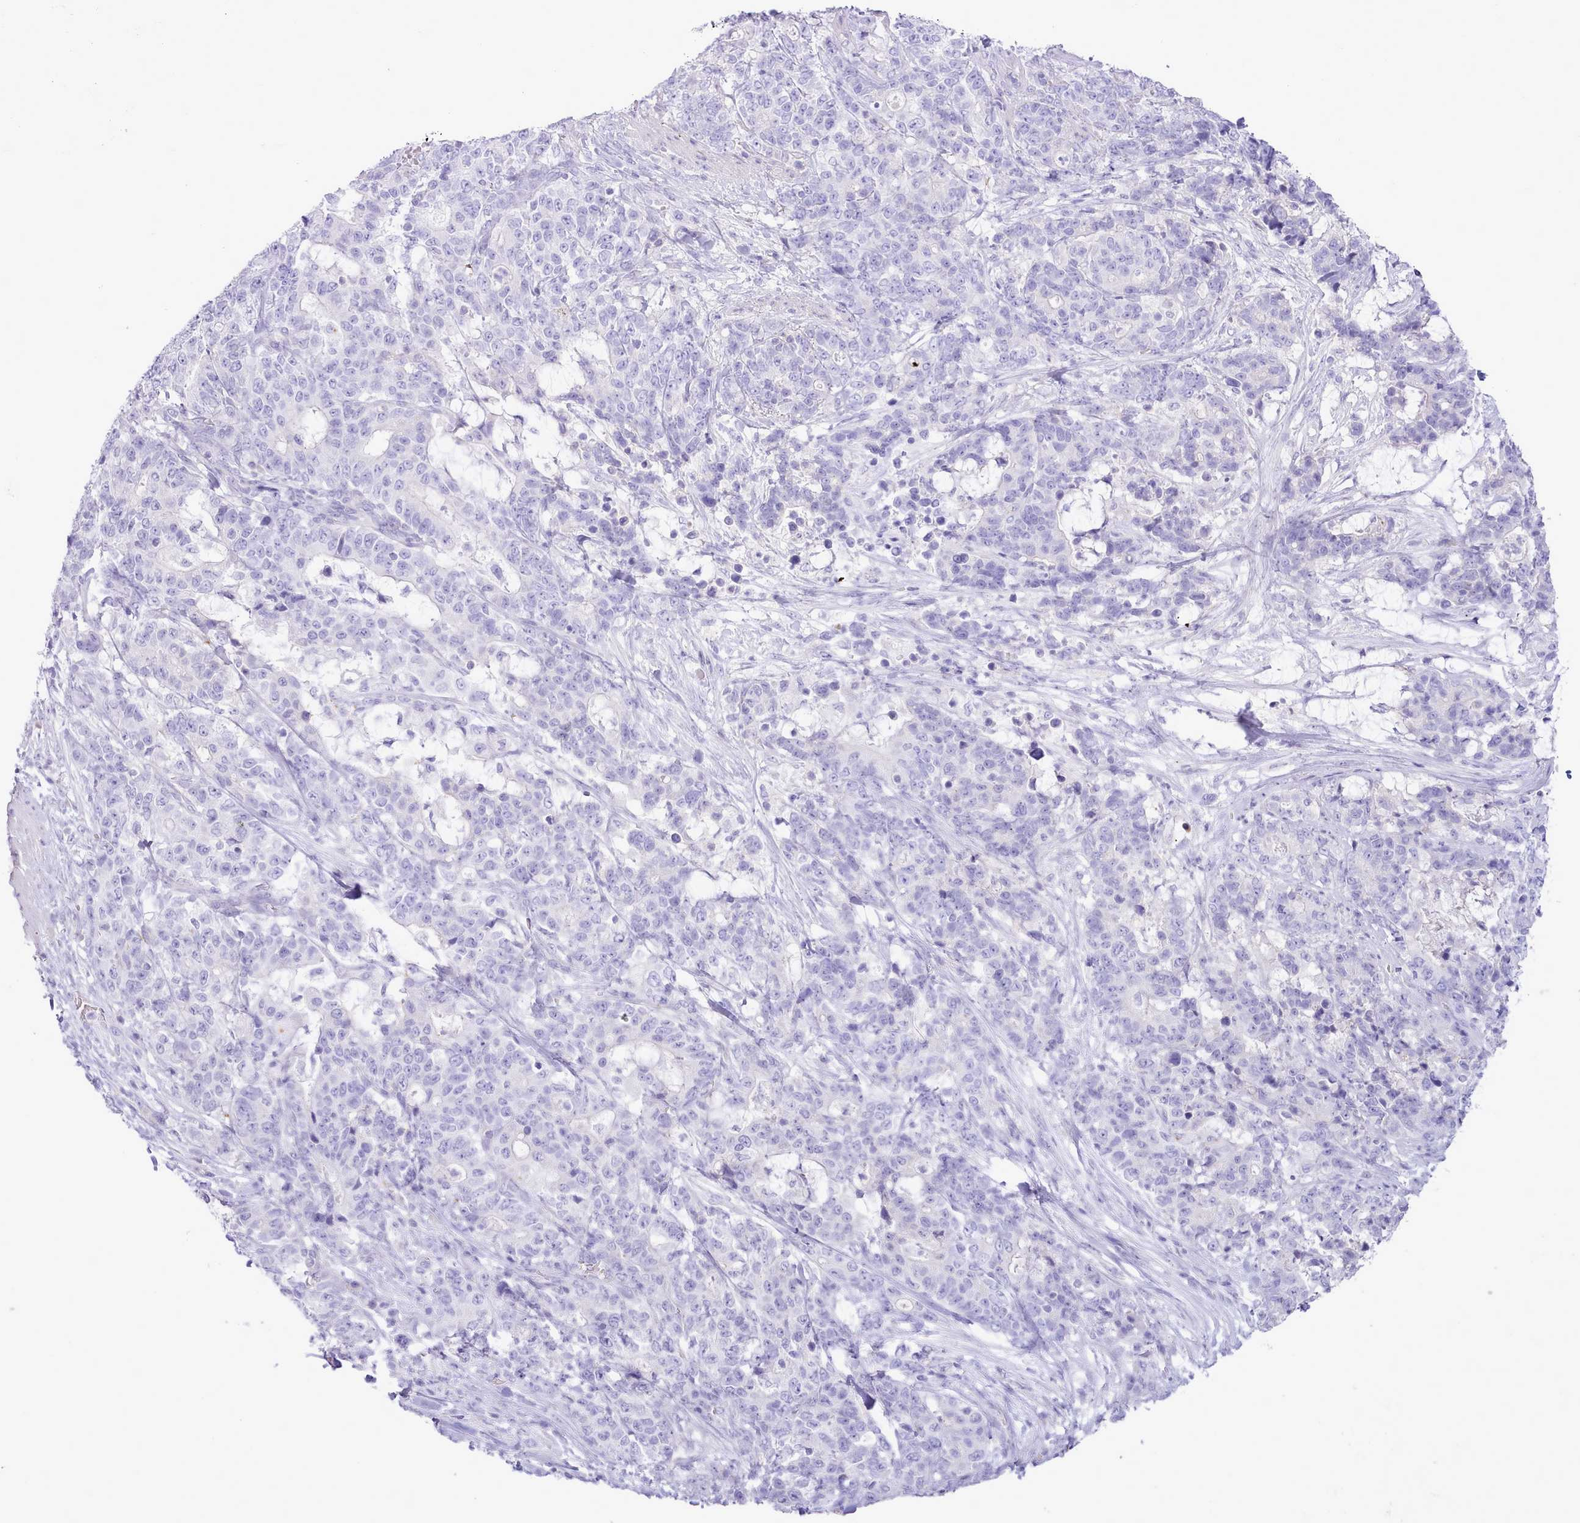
{"staining": {"intensity": "negative", "quantity": "none", "location": "none"}, "tissue": "stomach cancer", "cell_type": "Tumor cells", "image_type": "cancer", "snomed": [{"axis": "morphology", "description": "Normal tissue, NOS"}, {"axis": "morphology", "description": "Adenocarcinoma, NOS"}, {"axis": "topography", "description": "Stomach"}], "caption": "This is a micrograph of immunohistochemistry (IHC) staining of stomach cancer, which shows no expression in tumor cells. (Brightfield microscopy of DAB (3,3'-diaminobenzidine) immunohistochemistry (IHC) at high magnification).", "gene": "MDFI", "patient": {"sex": "female", "age": 64}}